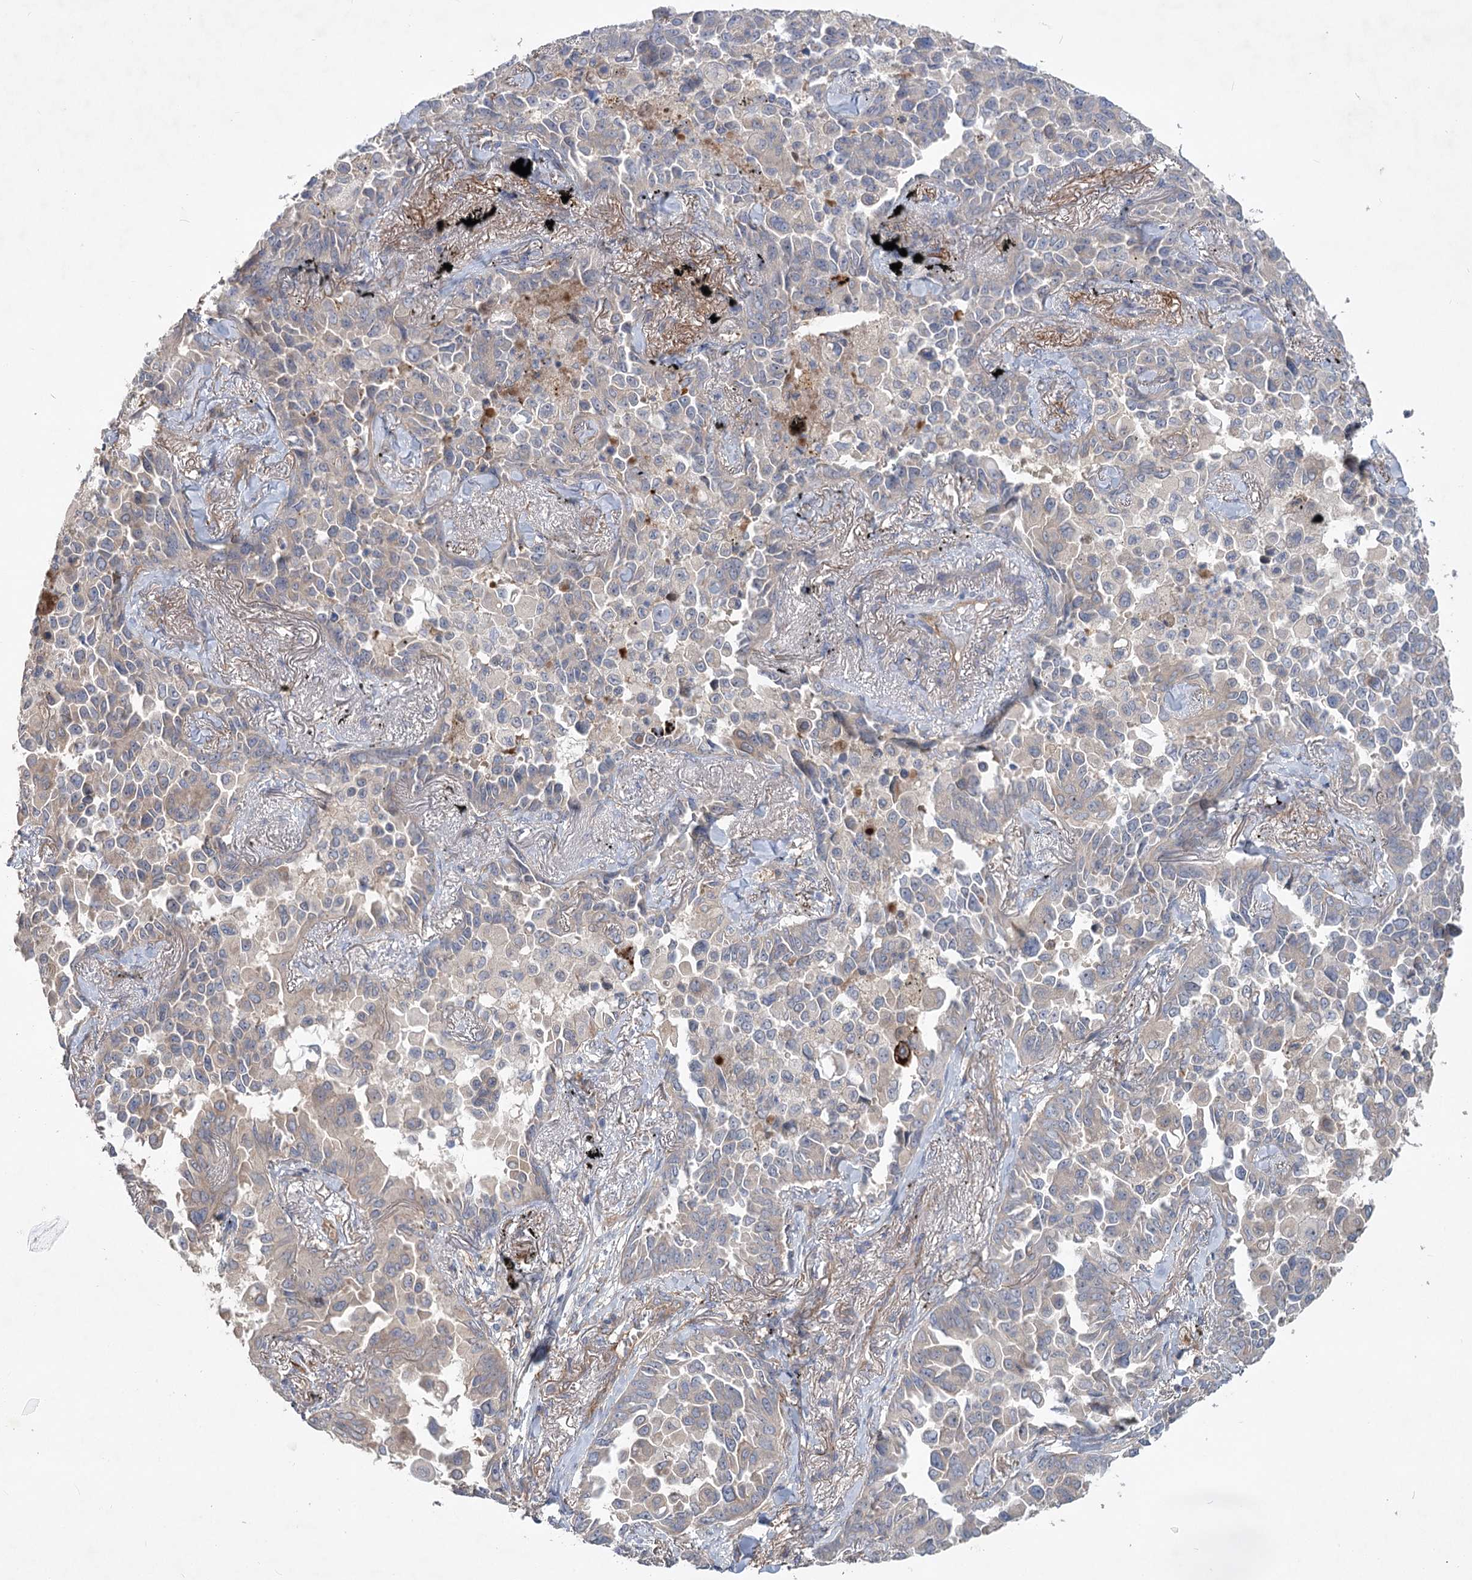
{"staining": {"intensity": "negative", "quantity": "none", "location": "none"}, "tissue": "lung cancer", "cell_type": "Tumor cells", "image_type": "cancer", "snomed": [{"axis": "morphology", "description": "Adenocarcinoma, NOS"}, {"axis": "topography", "description": "Lung"}], "caption": "Immunohistochemical staining of human lung cancer reveals no significant positivity in tumor cells.", "gene": "RIN2", "patient": {"sex": "female", "age": 67}}